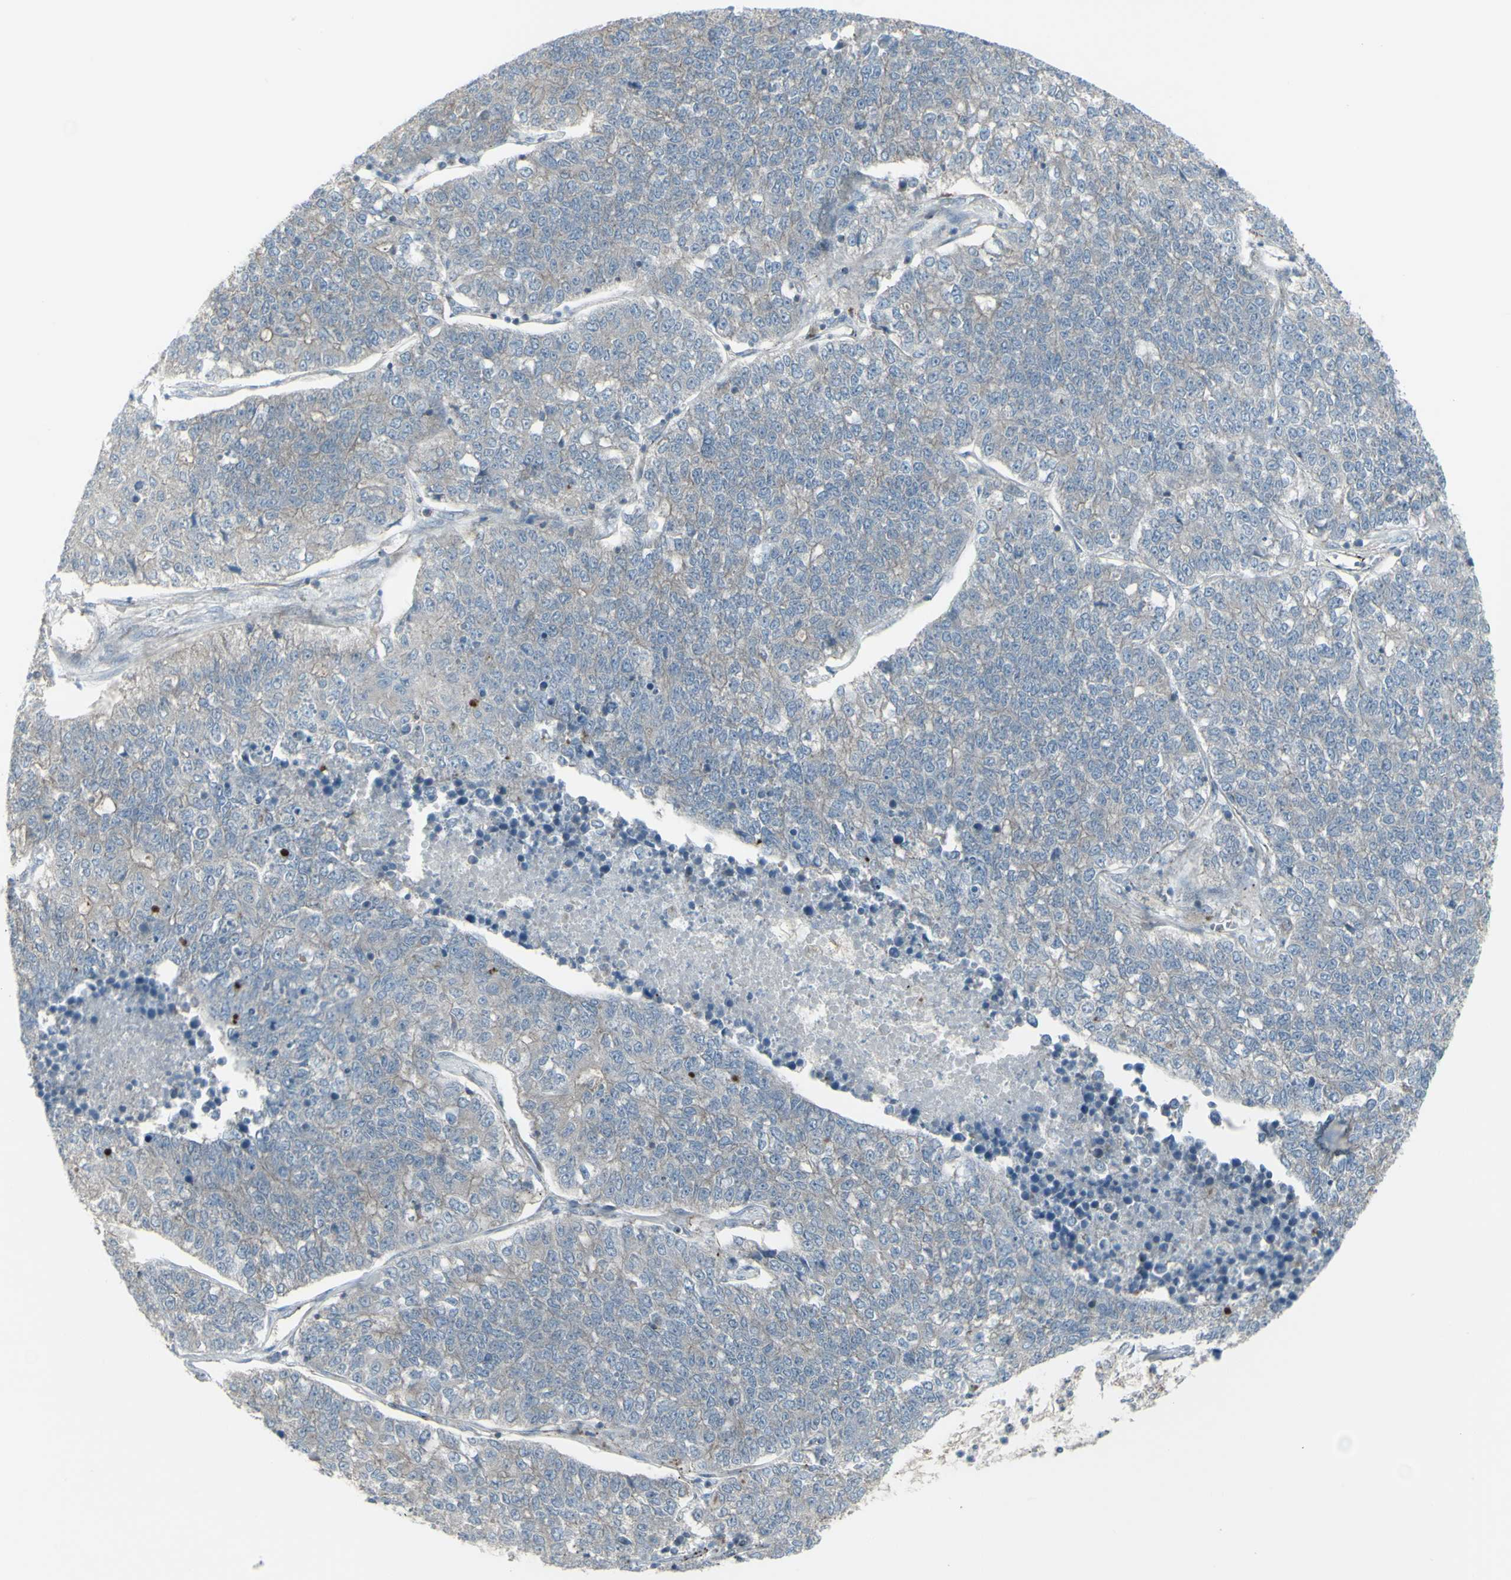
{"staining": {"intensity": "negative", "quantity": "none", "location": "none"}, "tissue": "lung cancer", "cell_type": "Tumor cells", "image_type": "cancer", "snomed": [{"axis": "morphology", "description": "Adenocarcinoma, NOS"}, {"axis": "topography", "description": "Lung"}], "caption": "A micrograph of human lung adenocarcinoma is negative for staining in tumor cells.", "gene": "GALNT6", "patient": {"sex": "male", "age": 49}}